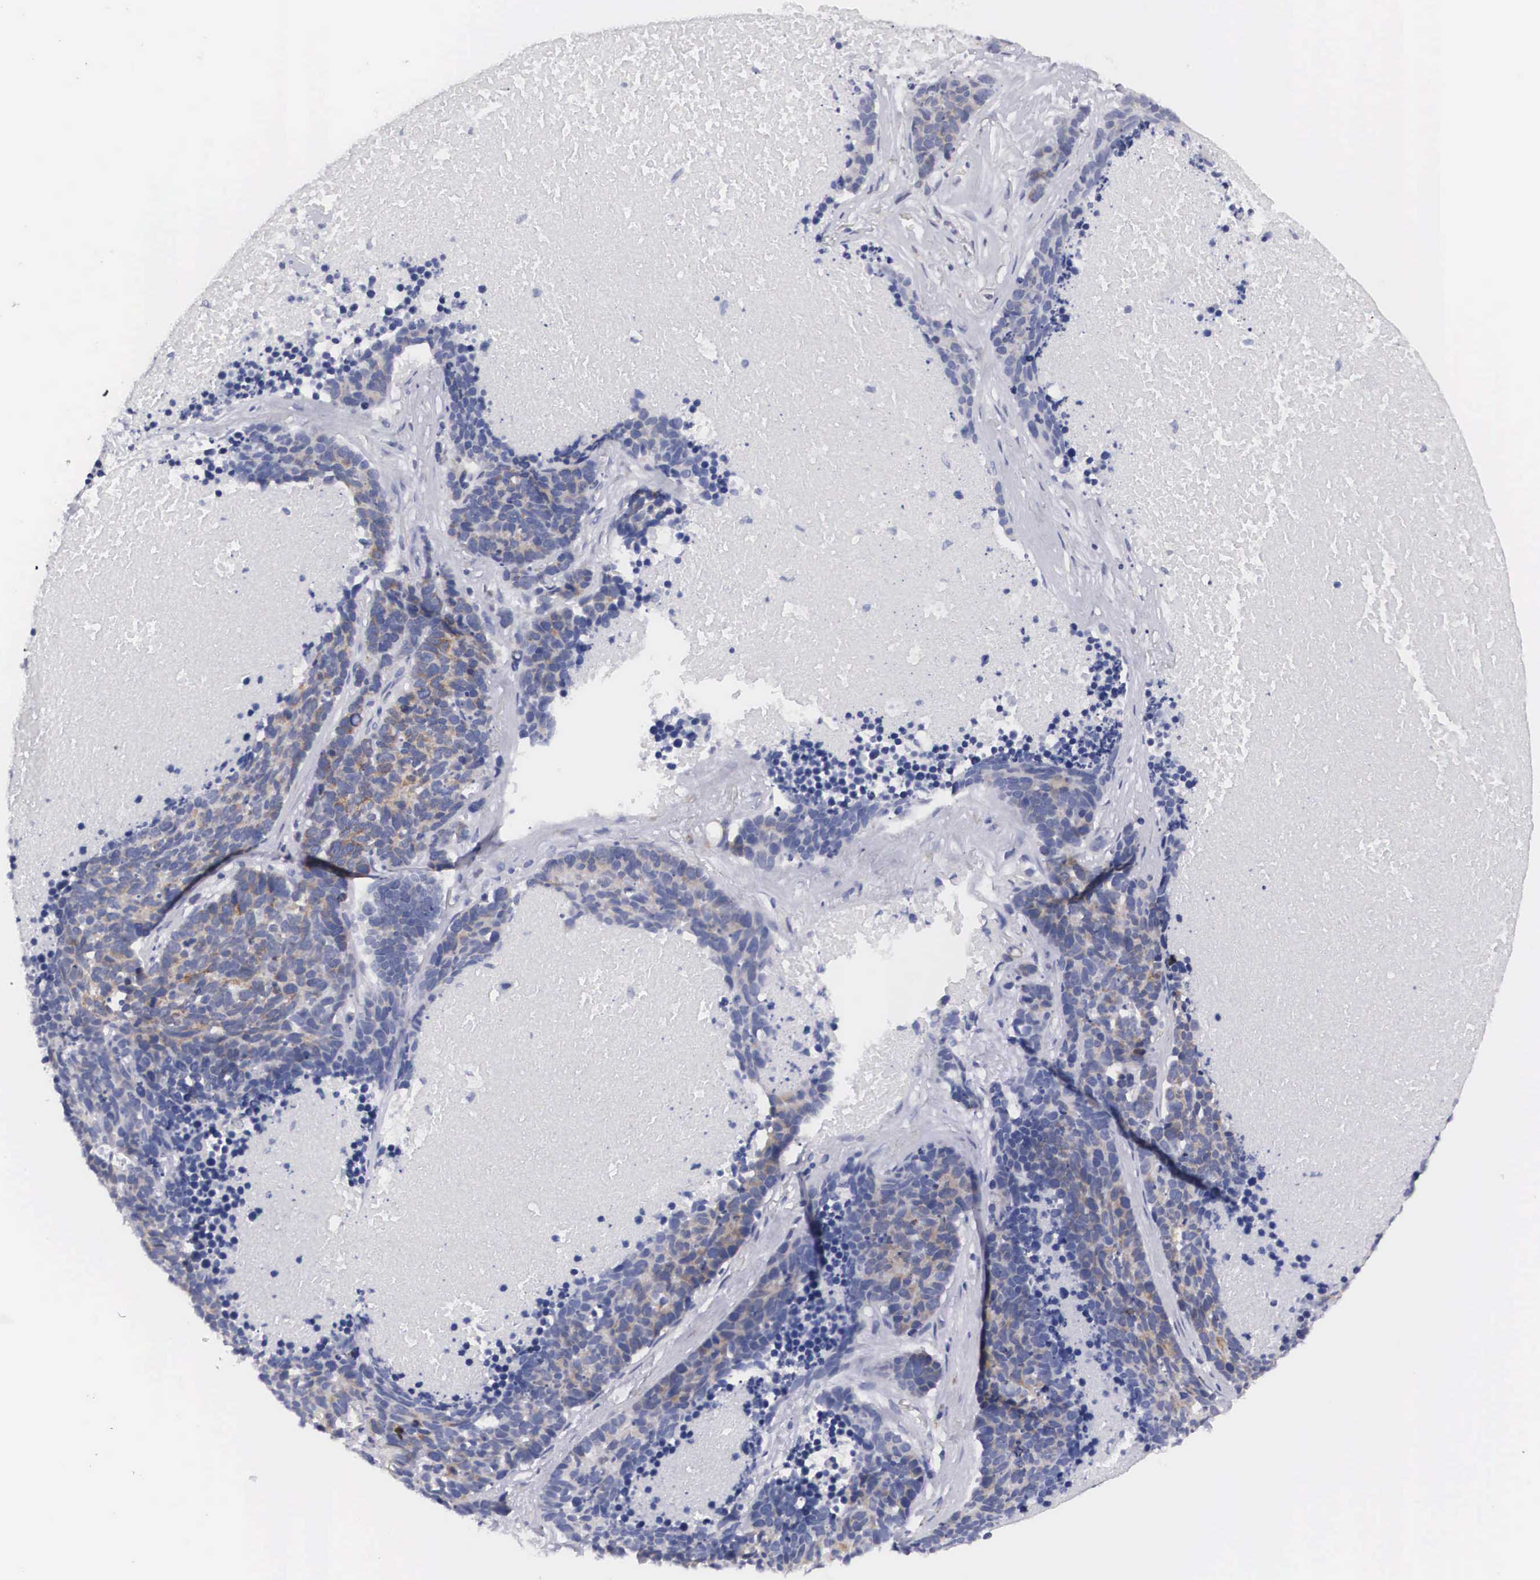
{"staining": {"intensity": "weak", "quantity": "25%-75%", "location": "cytoplasmic/membranous"}, "tissue": "lung cancer", "cell_type": "Tumor cells", "image_type": "cancer", "snomed": [{"axis": "morphology", "description": "Neoplasm, malignant, NOS"}, {"axis": "topography", "description": "Lung"}], "caption": "The photomicrograph demonstrates a brown stain indicating the presence of a protein in the cytoplasmic/membranous of tumor cells in neoplasm (malignant) (lung).", "gene": "ARMCX3", "patient": {"sex": "female", "age": 75}}